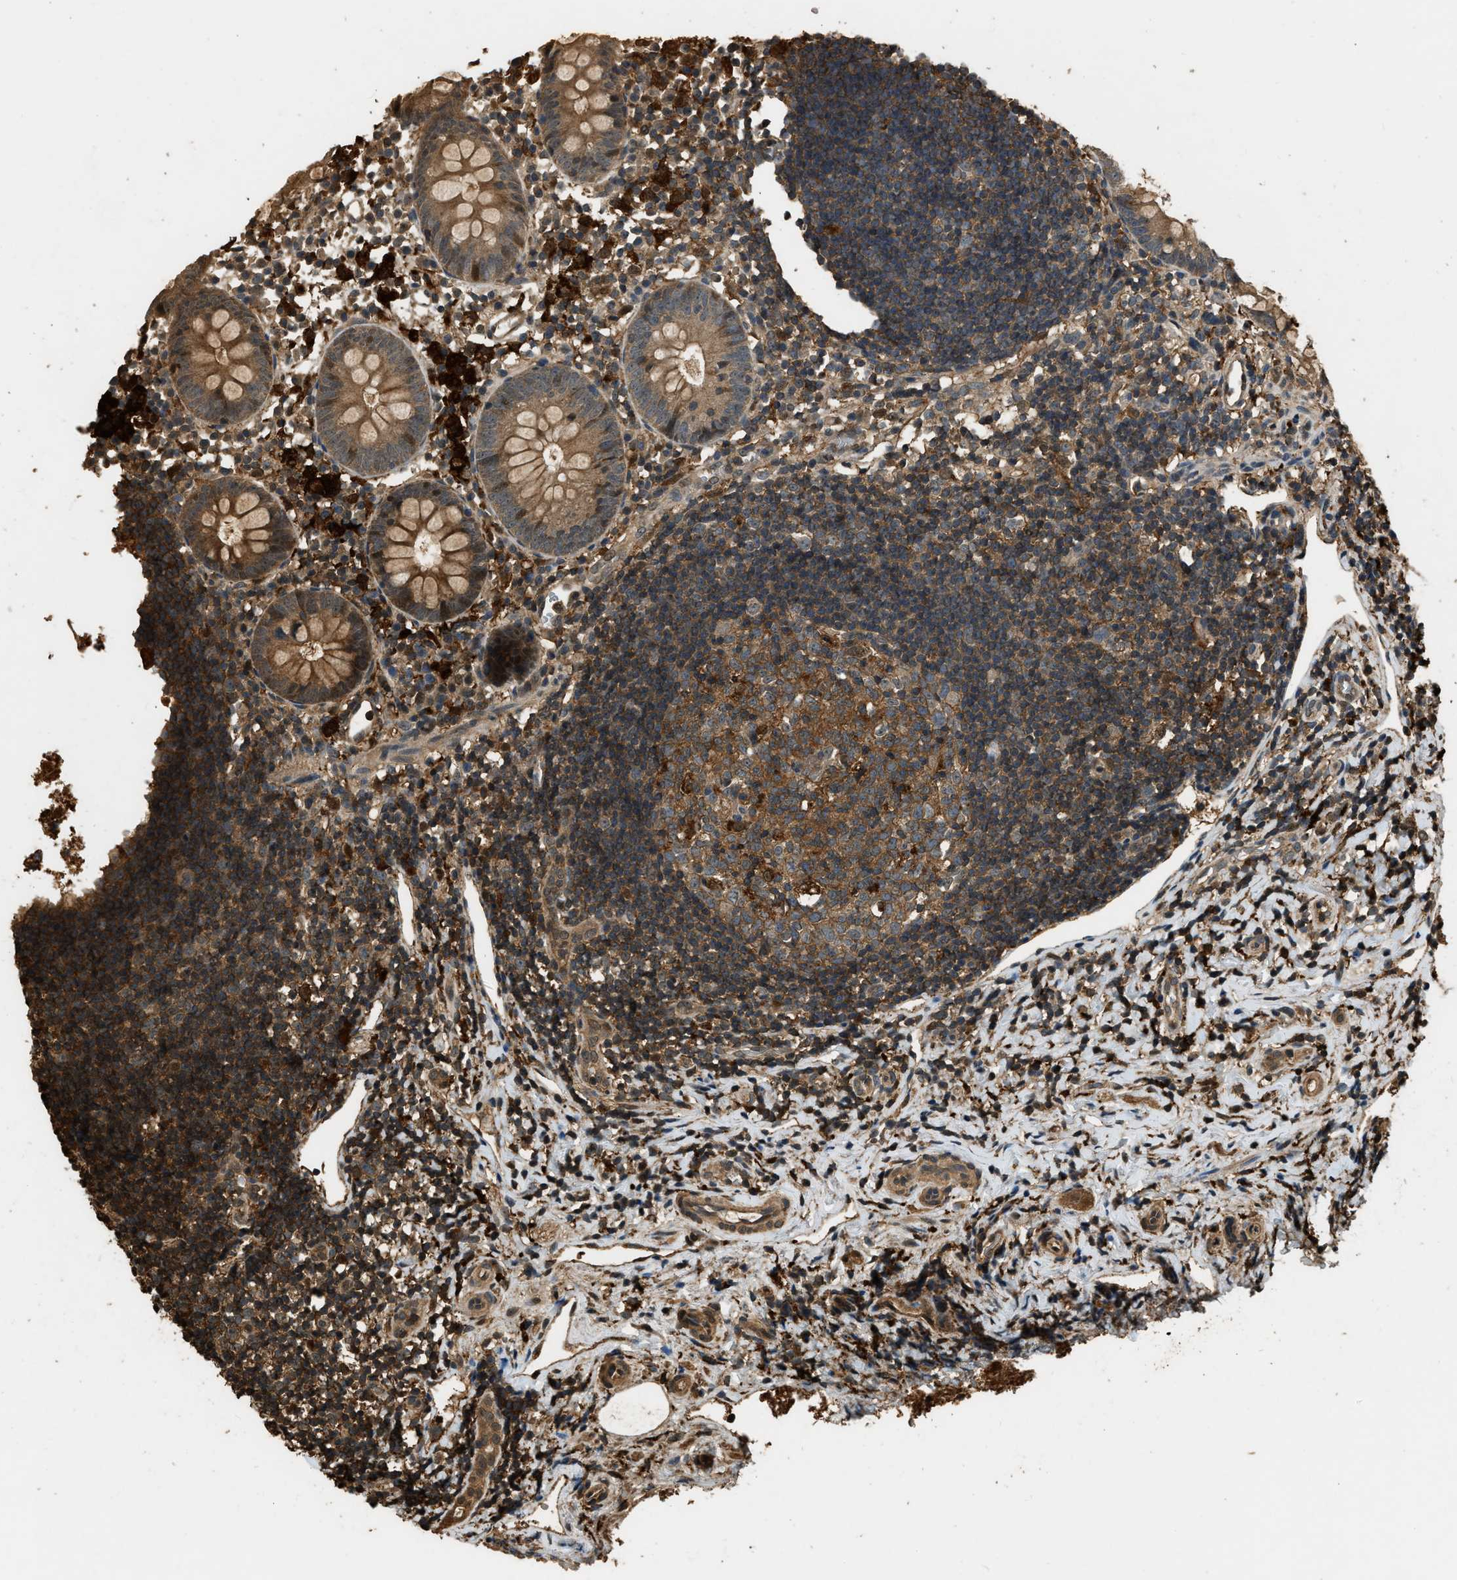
{"staining": {"intensity": "moderate", "quantity": ">75%", "location": "cytoplasmic/membranous"}, "tissue": "appendix", "cell_type": "Glandular cells", "image_type": "normal", "snomed": [{"axis": "morphology", "description": "Normal tissue, NOS"}, {"axis": "topography", "description": "Appendix"}], "caption": "Brown immunohistochemical staining in normal appendix demonstrates moderate cytoplasmic/membranous positivity in approximately >75% of glandular cells. Immunohistochemistry (ihc) stains the protein in brown and the nuclei are stained blue.", "gene": "RAP2A", "patient": {"sex": "female", "age": 20}}